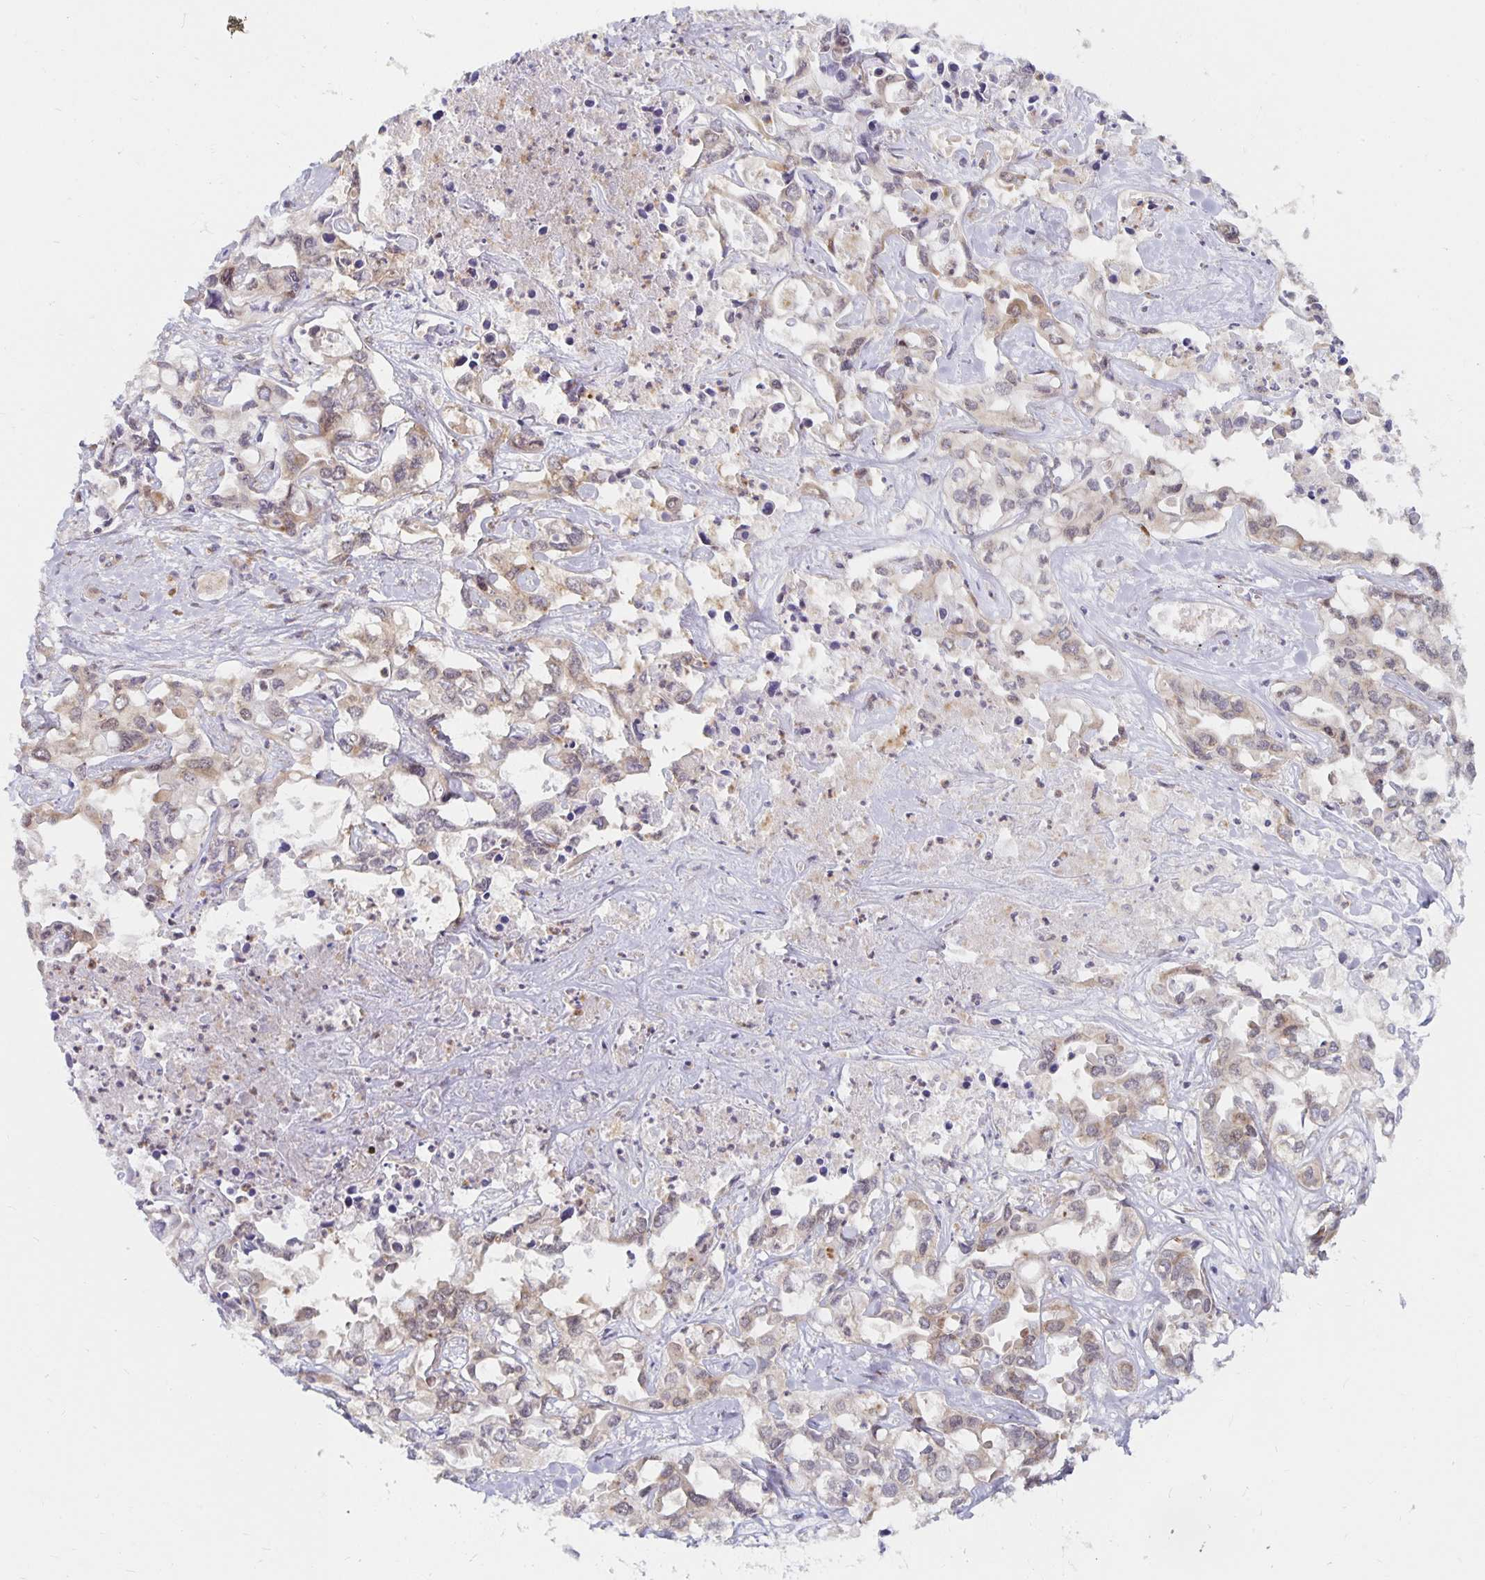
{"staining": {"intensity": "weak", "quantity": "<25%", "location": "cytoplasmic/membranous"}, "tissue": "liver cancer", "cell_type": "Tumor cells", "image_type": "cancer", "snomed": [{"axis": "morphology", "description": "Cholangiocarcinoma"}, {"axis": "topography", "description": "Liver"}], "caption": "Cholangiocarcinoma (liver) was stained to show a protein in brown. There is no significant expression in tumor cells.", "gene": "PDAP1", "patient": {"sex": "female", "age": 64}}